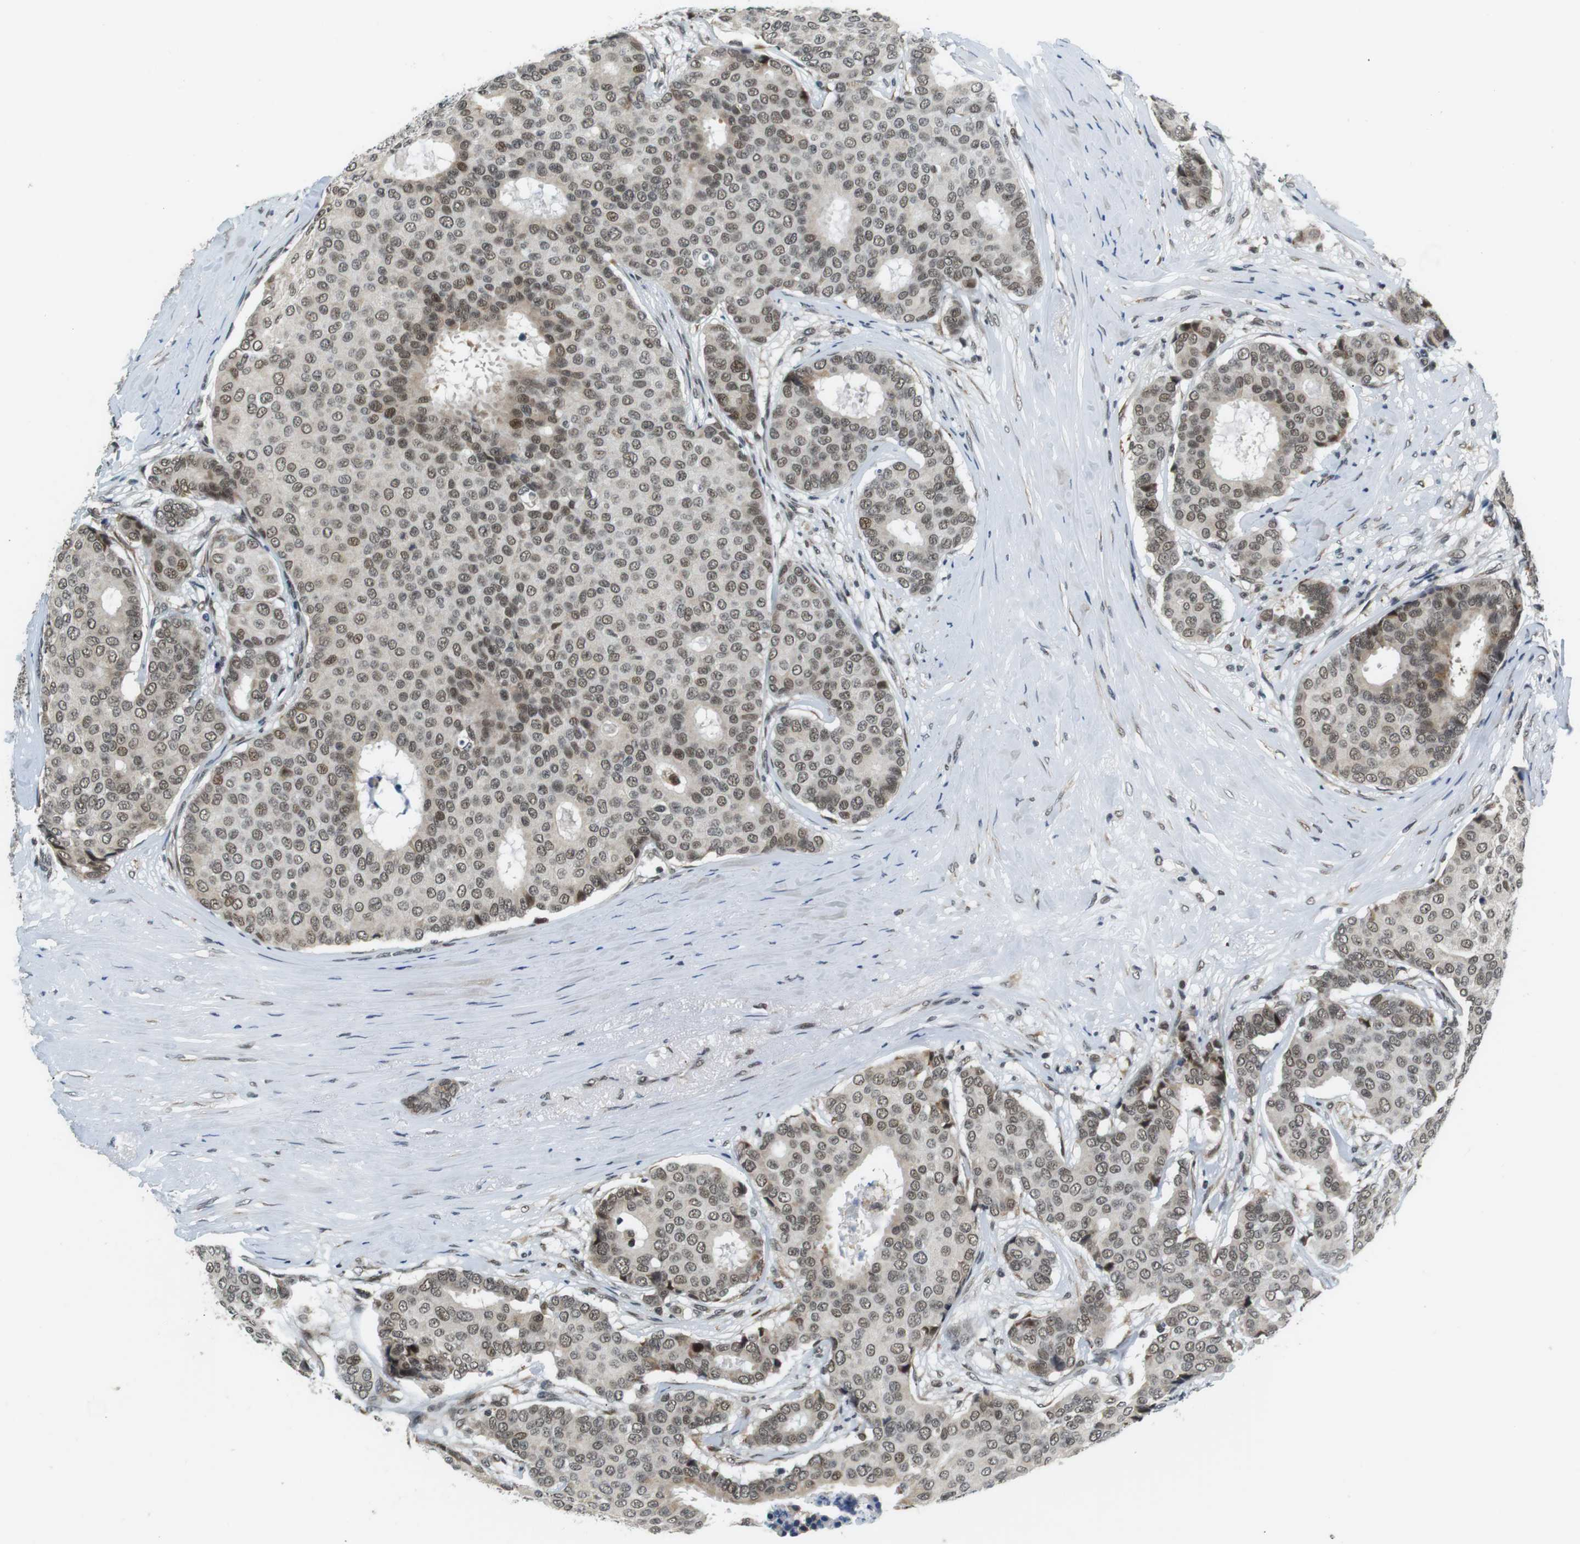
{"staining": {"intensity": "weak", "quantity": ">75%", "location": "nuclear"}, "tissue": "breast cancer", "cell_type": "Tumor cells", "image_type": "cancer", "snomed": [{"axis": "morphology", "description": "Duct carcinoma"}, {"axis": "topography", "description": "Breast"}], "caption": "Immunohistochemical staining of human breast cancer shows low levels of weak nuclear protein positivity in about >75% of tumor cells.", "gene": "RNF38", "patient": {"sex": "female", "age": 75}}